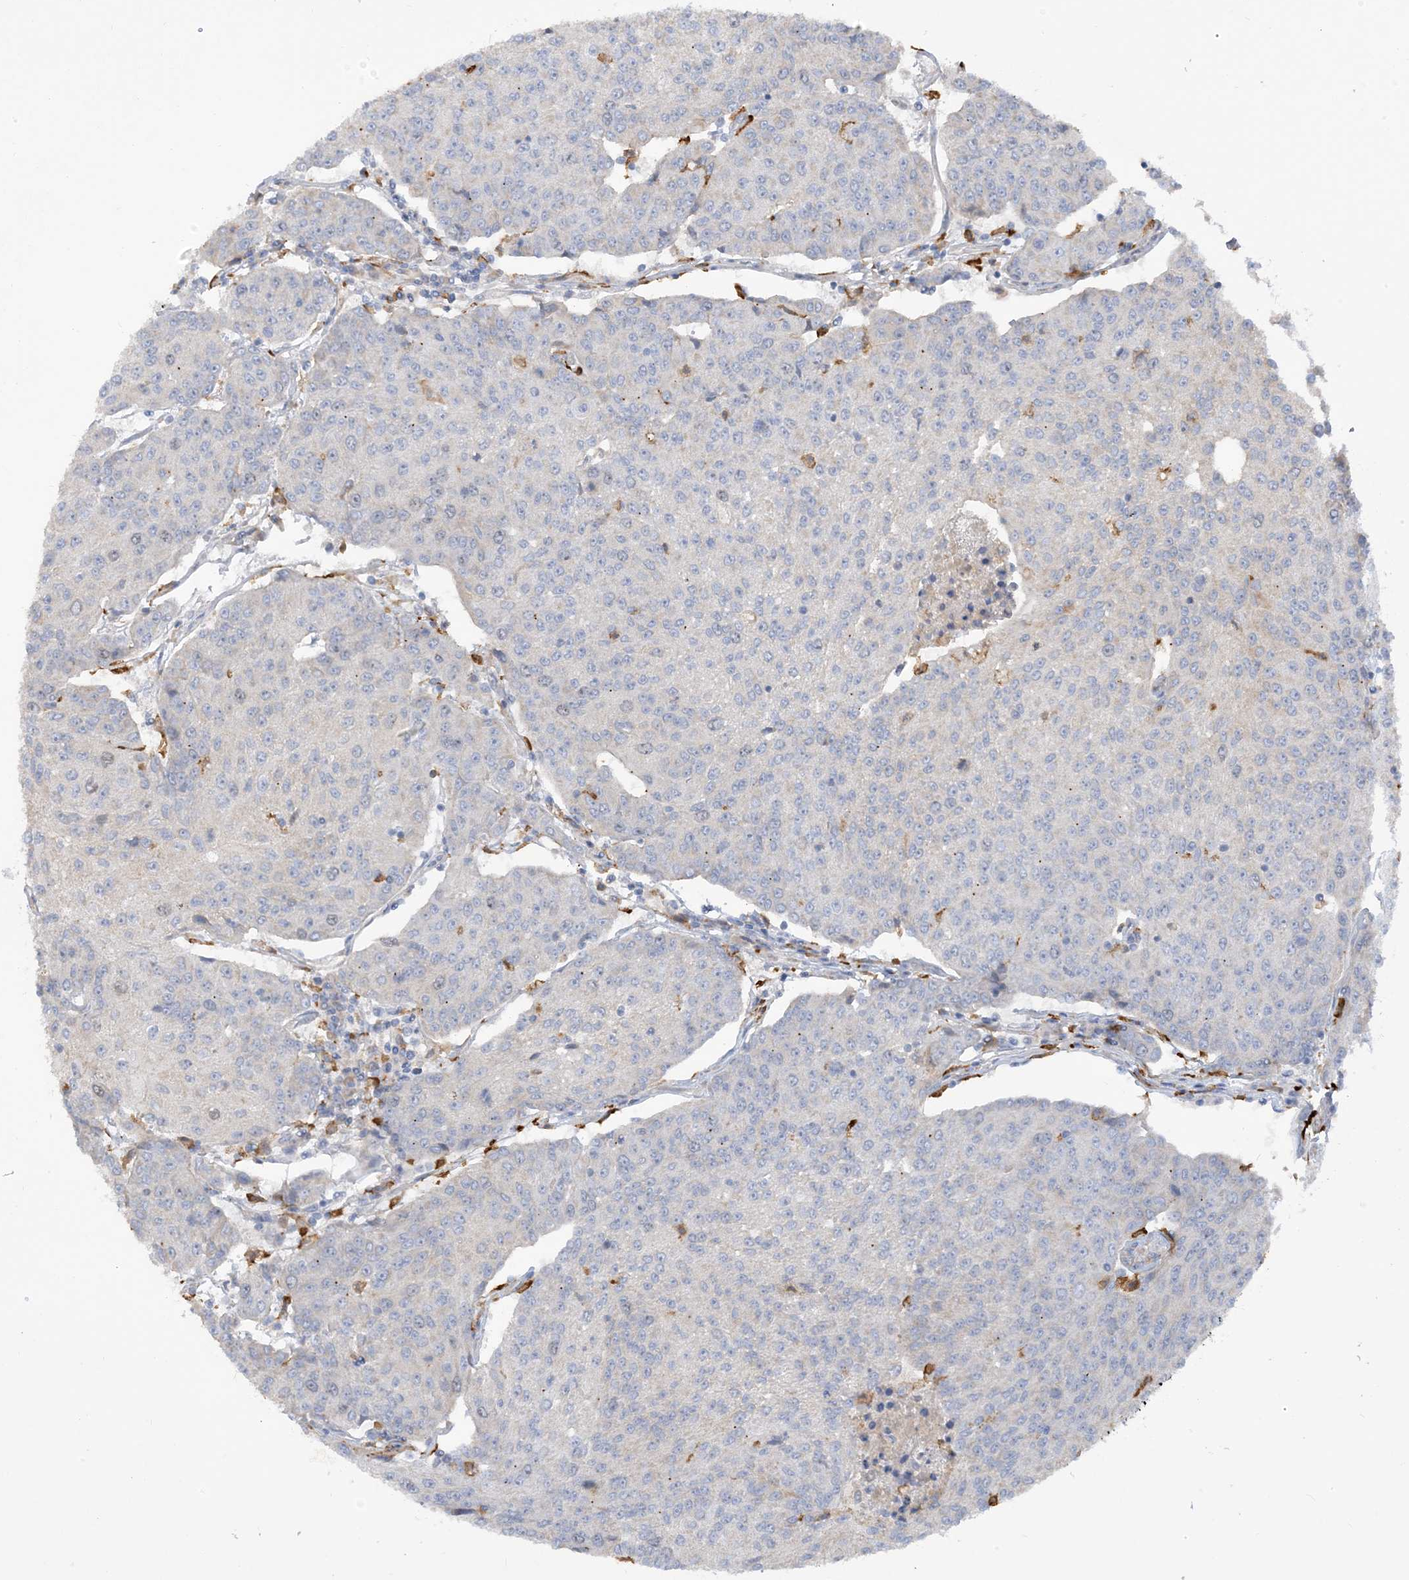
{"staining": {"intensity": "negative", "quantity": "none", "location": "none"}, "tissue": "urothelial cancer", "cell_type": "Tumor cells", "image_type": "cancer", "snomed": [{"axis": "morphology", "description": "Urothelial carcinoma, High grade"}, {"axis": "topography", "description": "Urinary bladder"}], "caption": "Tumor cells show no significant positivity in urothelial carcinoma (high-grade).", "gene": "PEAR1", "patient": {"sex": "female", "age": 85}}